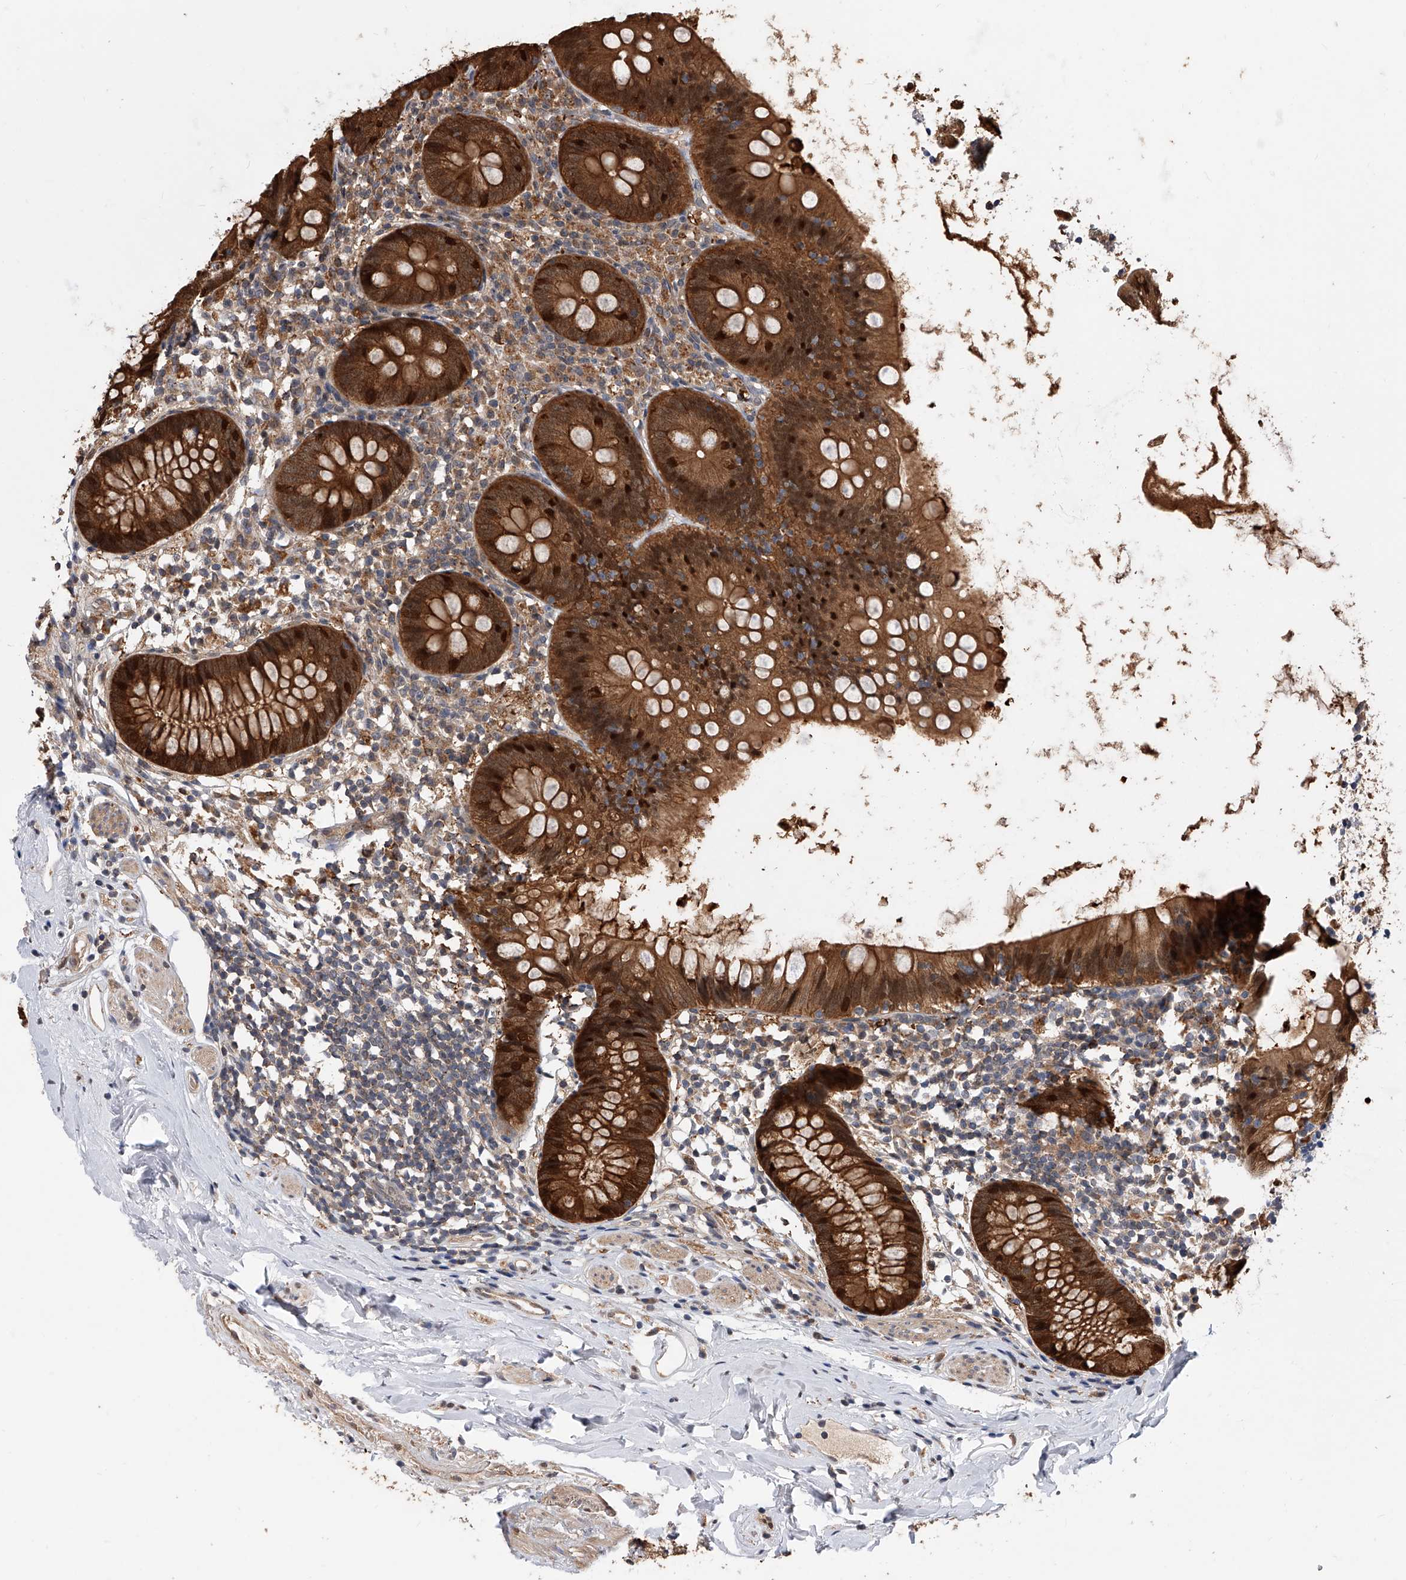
{"staining": {"intensity": "strong", "quantity": ">75%", "location": "cytoplasmic/membranous,nuclear"}, "tissue": "appendix", "cell_type": "Glandular cells", "image_type": "normal", "snomed": [{"axis": "morphology", "description": "Normal tissue, NOS"}, {"axis": "topography", "description": "Appendix"}], "caption": "Immunohistochemical staining of normal human appendix displays high levels of strong cytoplasmic/membranous,nuclear staining in about >75% of glandular cells. Using DAB (brown) and hematoxylin (blue) stains, captured at high magnification using brightfield microscopy.", "gene": "GMDS", "patient": {"sex": "female", "age": 62}}